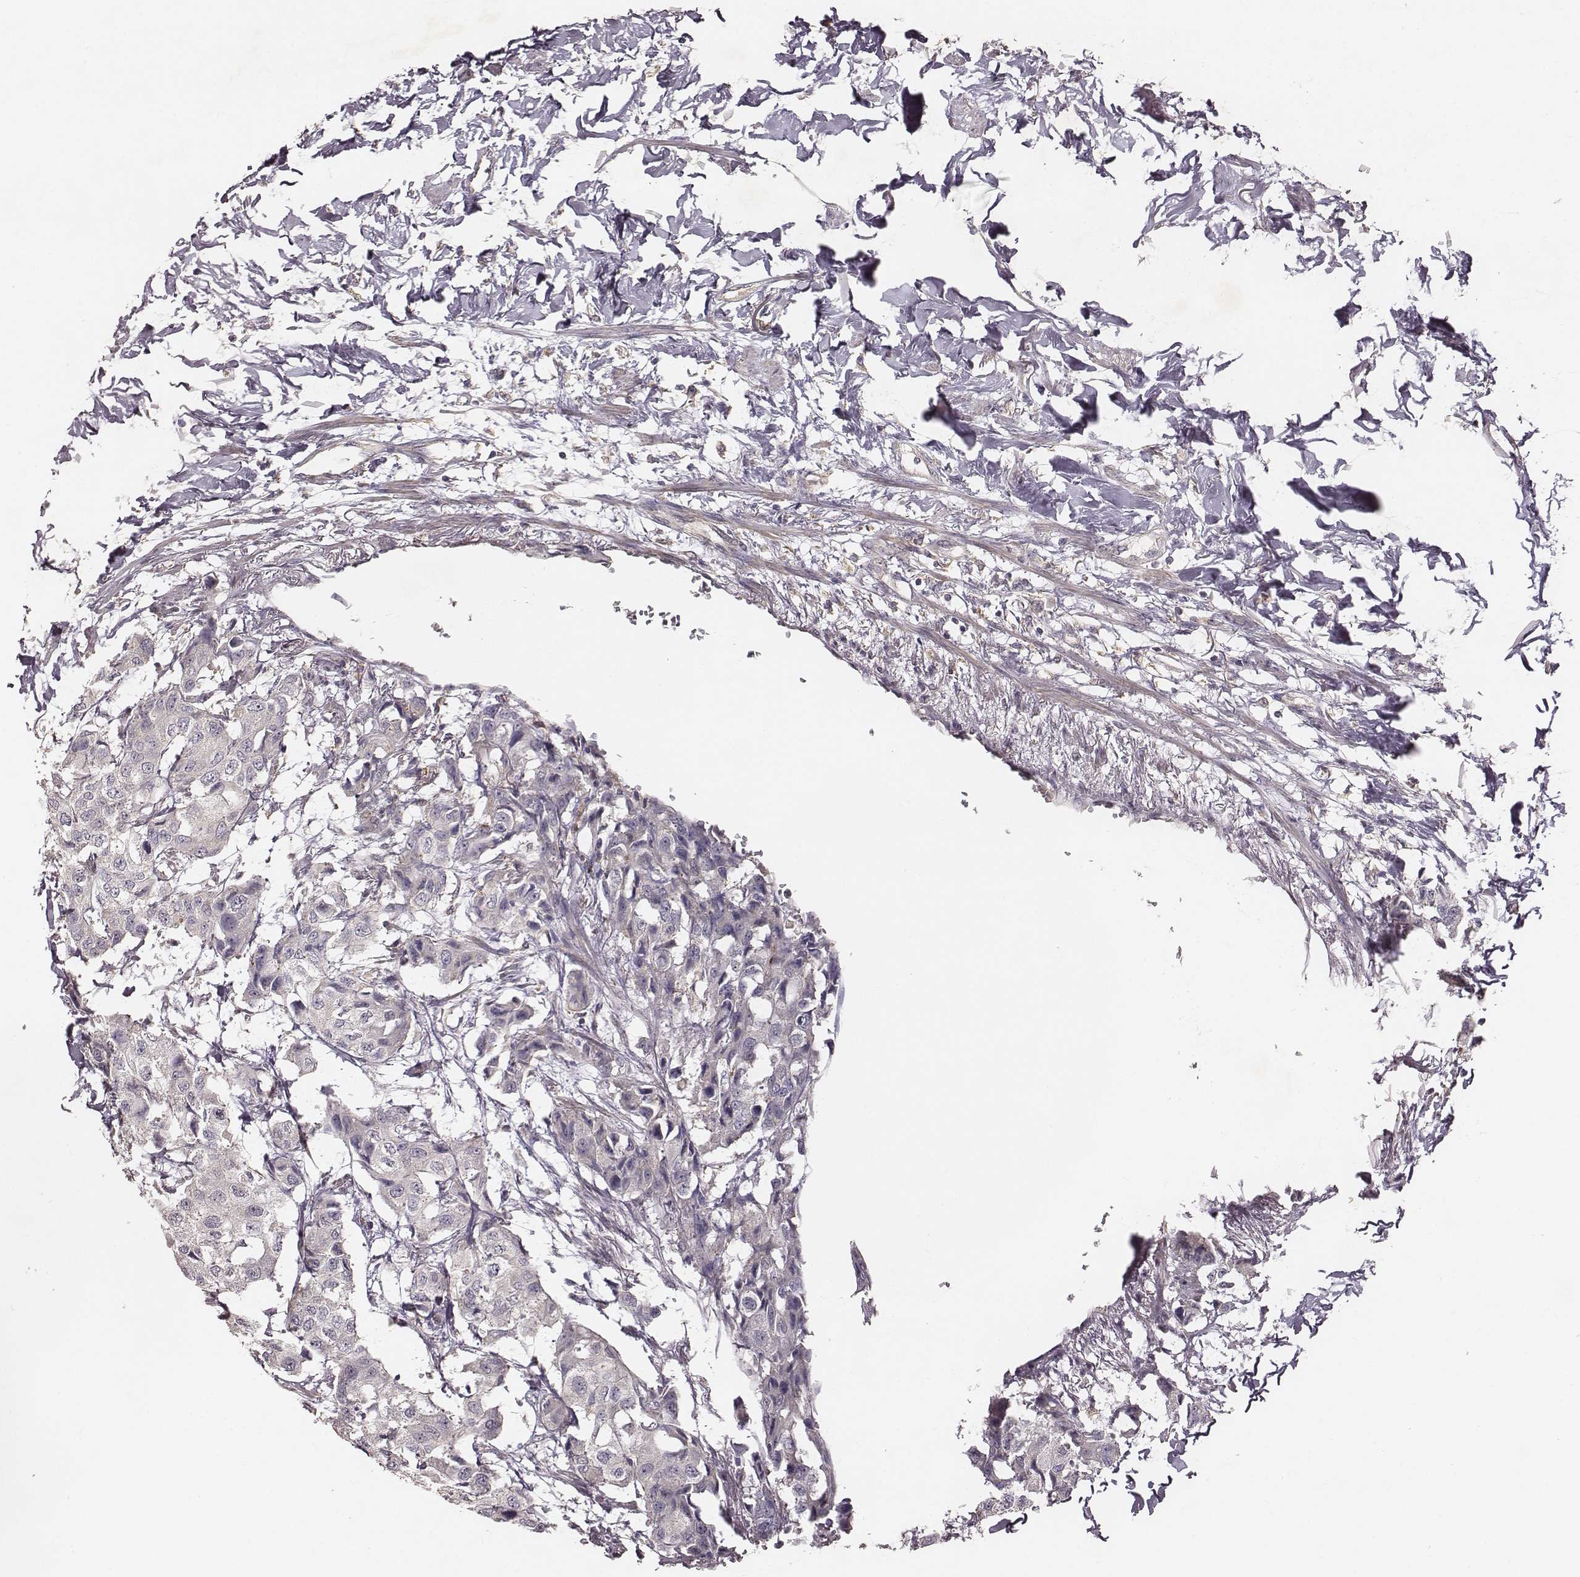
{"staining": {"intensity": "negative", "quantity": "none", "location": "none"}, "tissue": "breast cancer", "cell_type": "Tumor cells", "image_type": "cancer", "snomed": [{"axis": "morphology", "description": "Duct carcinoma"}, {"axis": "topography", "description": "Breast"}], "caption": "This photomicrograph is of breast cancer stained with immunohistochemistry (IHC) to label a protein in brown with the nuclei are counter-stained blue. There is no staining in tumor cells.", "gene": "VPS26A", "patient": {"sex": "female", "age": 80}}